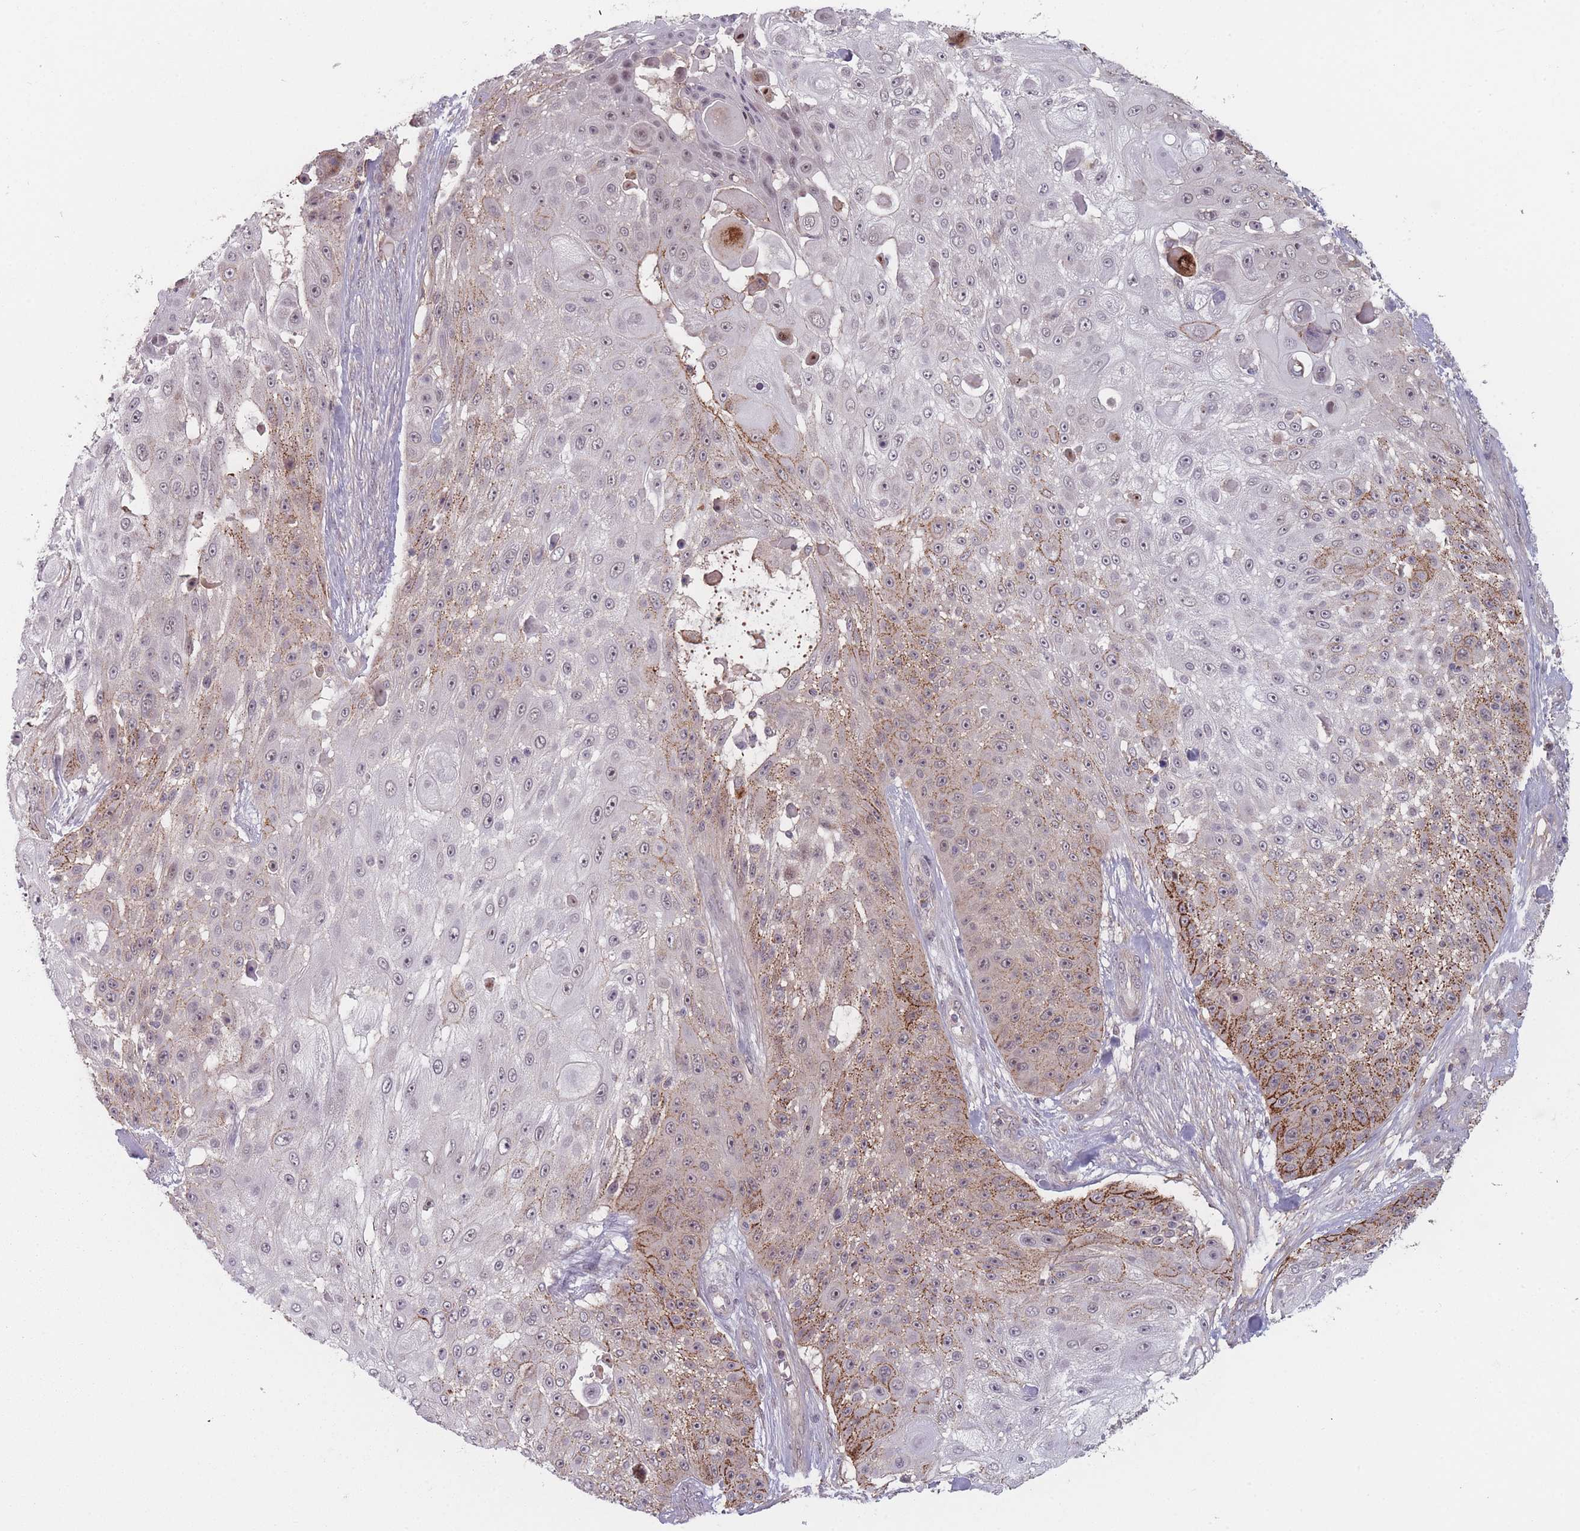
{"staining": {"intensity": "weak", "quantity": "25%-75%", "location": "nuclear"}, "tissue": "skin cancer", "cell_type": "Tumor cells", "image_type": "cancer", "snomed": [{"axis": "morphology", "description": "Squamous cell carcinoma, NOS"}, {"axis": "topography", "description": "Skin"}], "caption": "Immunohistochemistry (DAB) staining of human skin squamous cell carcinoma displays weak nuclear protein expression in approximately 25%-75% of tumor cells. The staining was performed using DAB (3,3'-diaminobenzidine) to visualize the protein expression in brown, while the nuclei were stained in blue with hematoxylin (Magnification: 20x).", "gene": "TMEM232", "patient": {"sex": "female", "age": 86}}